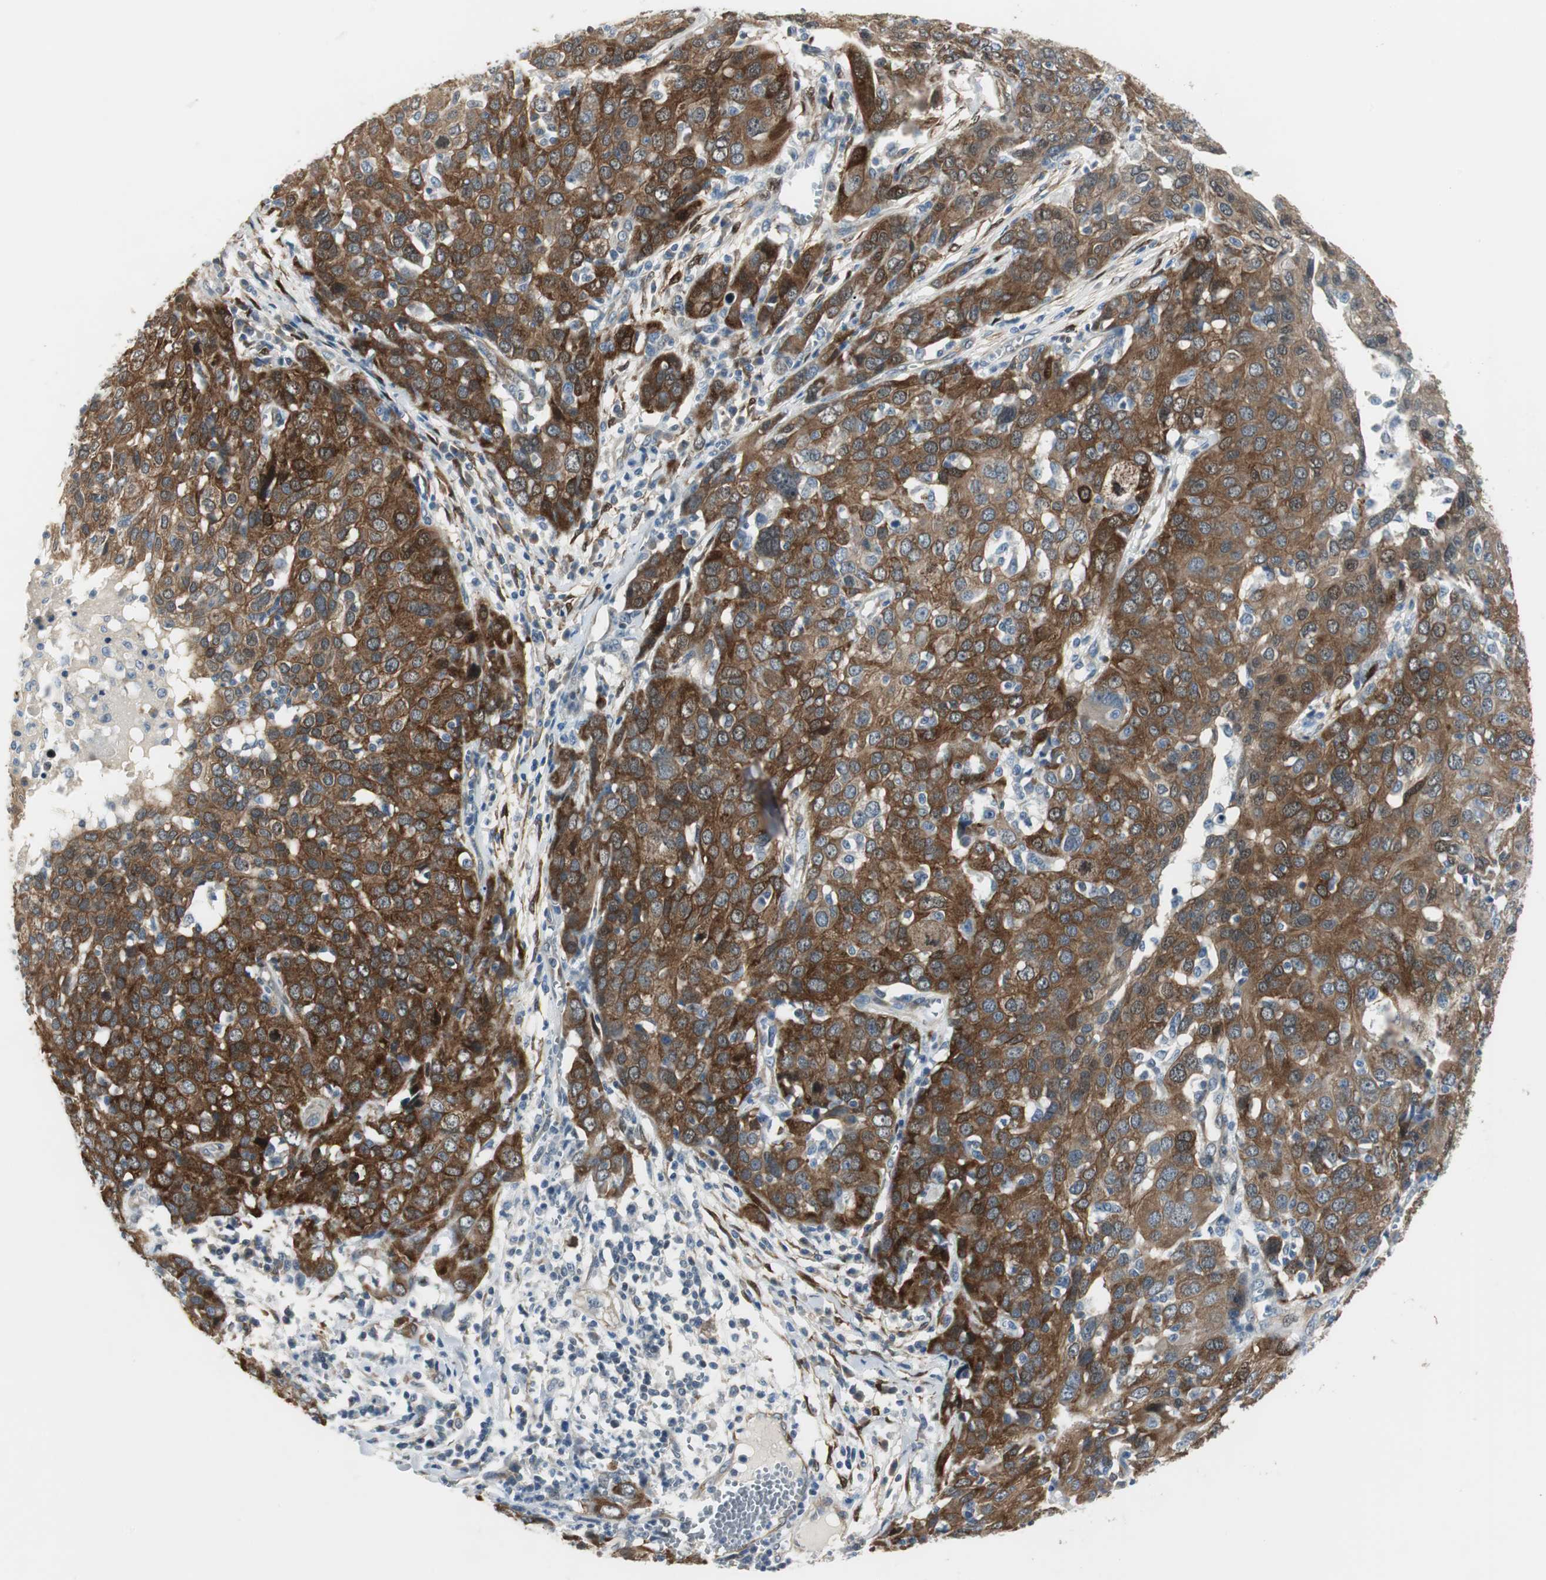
{"staining": {"intensity": "strong", "quantity": ">75%", "location": "cytoplasmic/membranous"}, "tissue": "ovarian cancer", "cell_type": "Tumor cells", "image_type": "cancer", "snomed": [{"axis": "morphology", "description": "Carcinoma, endometroid"}, {"axis": "topography", "description": "Ovary"}], "caption": "Ovarian cancer was stained to show a protein in brown. There is high levels of strong cytoplasmic/membranous expression in approximately >75% of tumor cells.", "gene": "FHL2", "patient": {"sex": "female", "age": 50}}